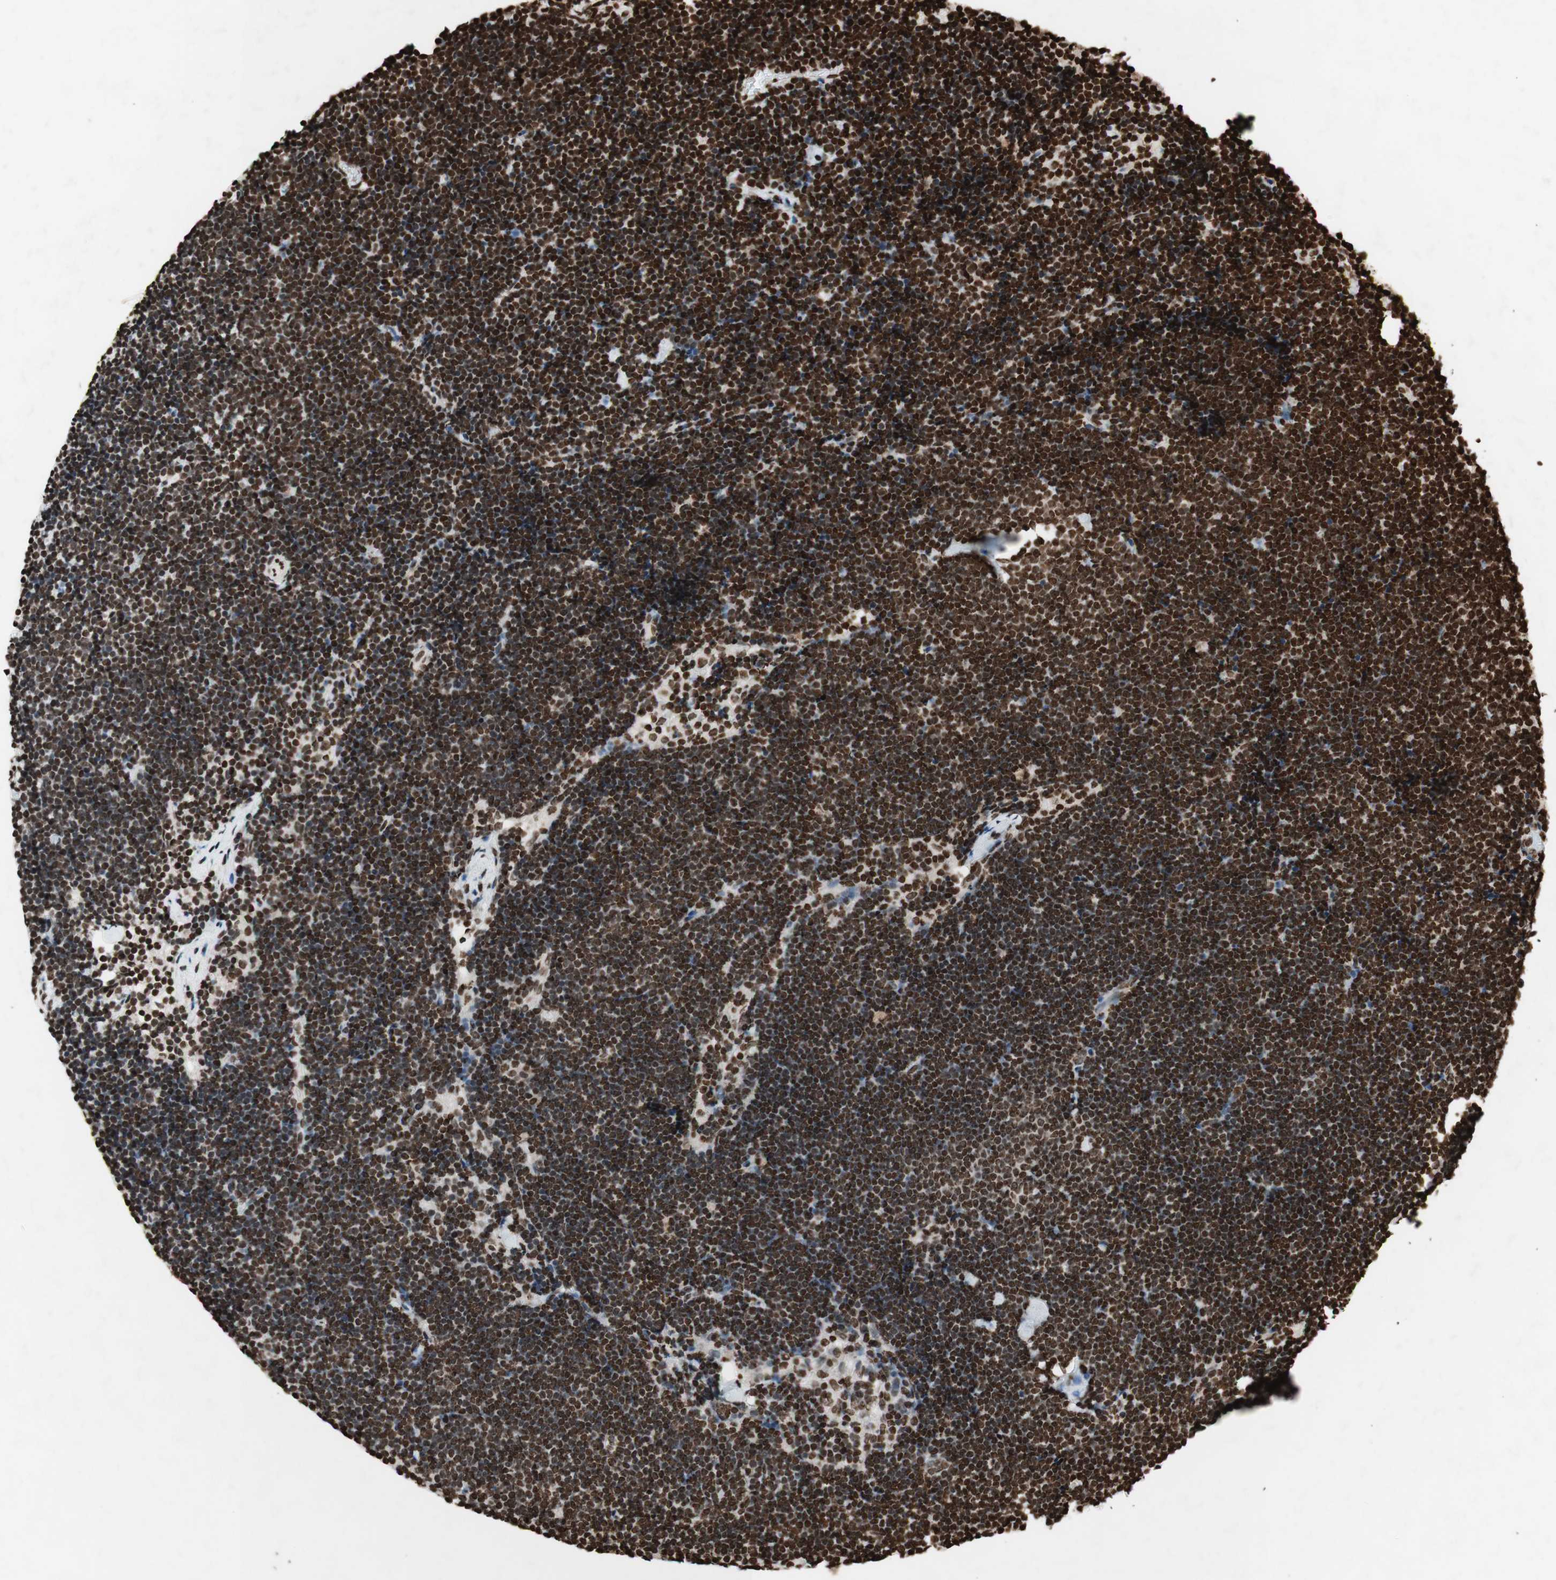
{"staining": {"intensity": "moderate", "quantity": ">75%", "location": "nuclear"}, "tissue": "lymph node", "cell_type": "Germinal center cells", "image_type": "normal", "snomed": [{"axis": "morphology", "description": "Normal tissue, NOS"}, {"axis": "topography", "description": "Lymph node"}], "caption": "Lymph node stained with IHC reveals moderate nuclear positivity in about >75% of germinal center cells. (IHC, brightfield microscopy, high magnification).", "gene": "NCOA3", "patient": {"sex": "male", "age": 63}}